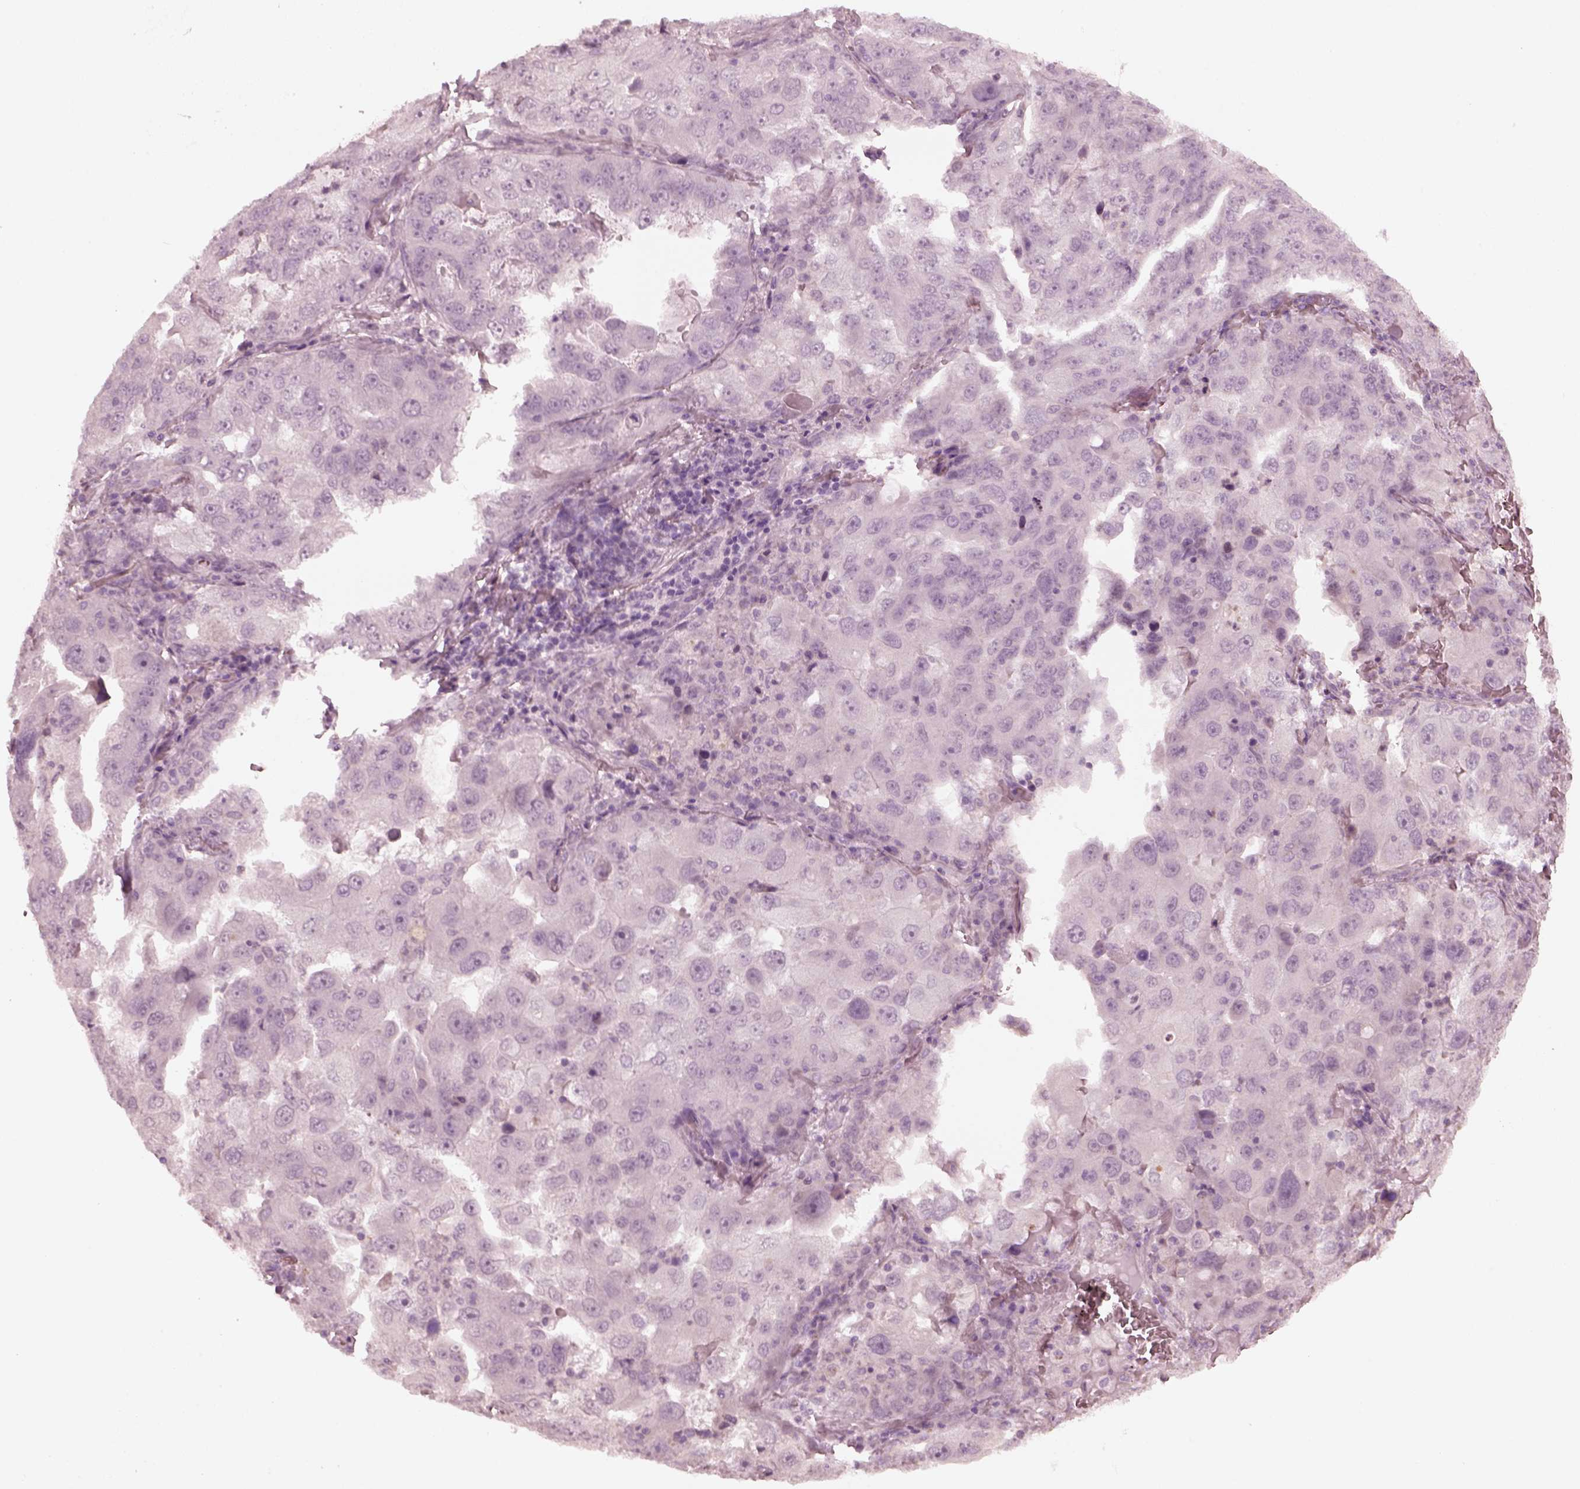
{"staining": {"intensity": "negative", "quantity": "none", "location": "none"}, "tissue": "lung cancer", "cell_type": "Tumor cells", "image_type": "cancer", "snomed": [{"axis": "morphology", "description": "Adenocarcinoma, NOS"}, {"axis": "topography", "description": "Lung"}], "caption": "Micrograph shows no significant protein expression in tumor cells of lung adenocarcinoma. (Brightfield microscopy of DAB (3,3'-diaminobenzidine) immunohistochemistry (IHC) at high magnification).", "gene": "CCDC170", "patient": {"sex": "female", "age": 61}}